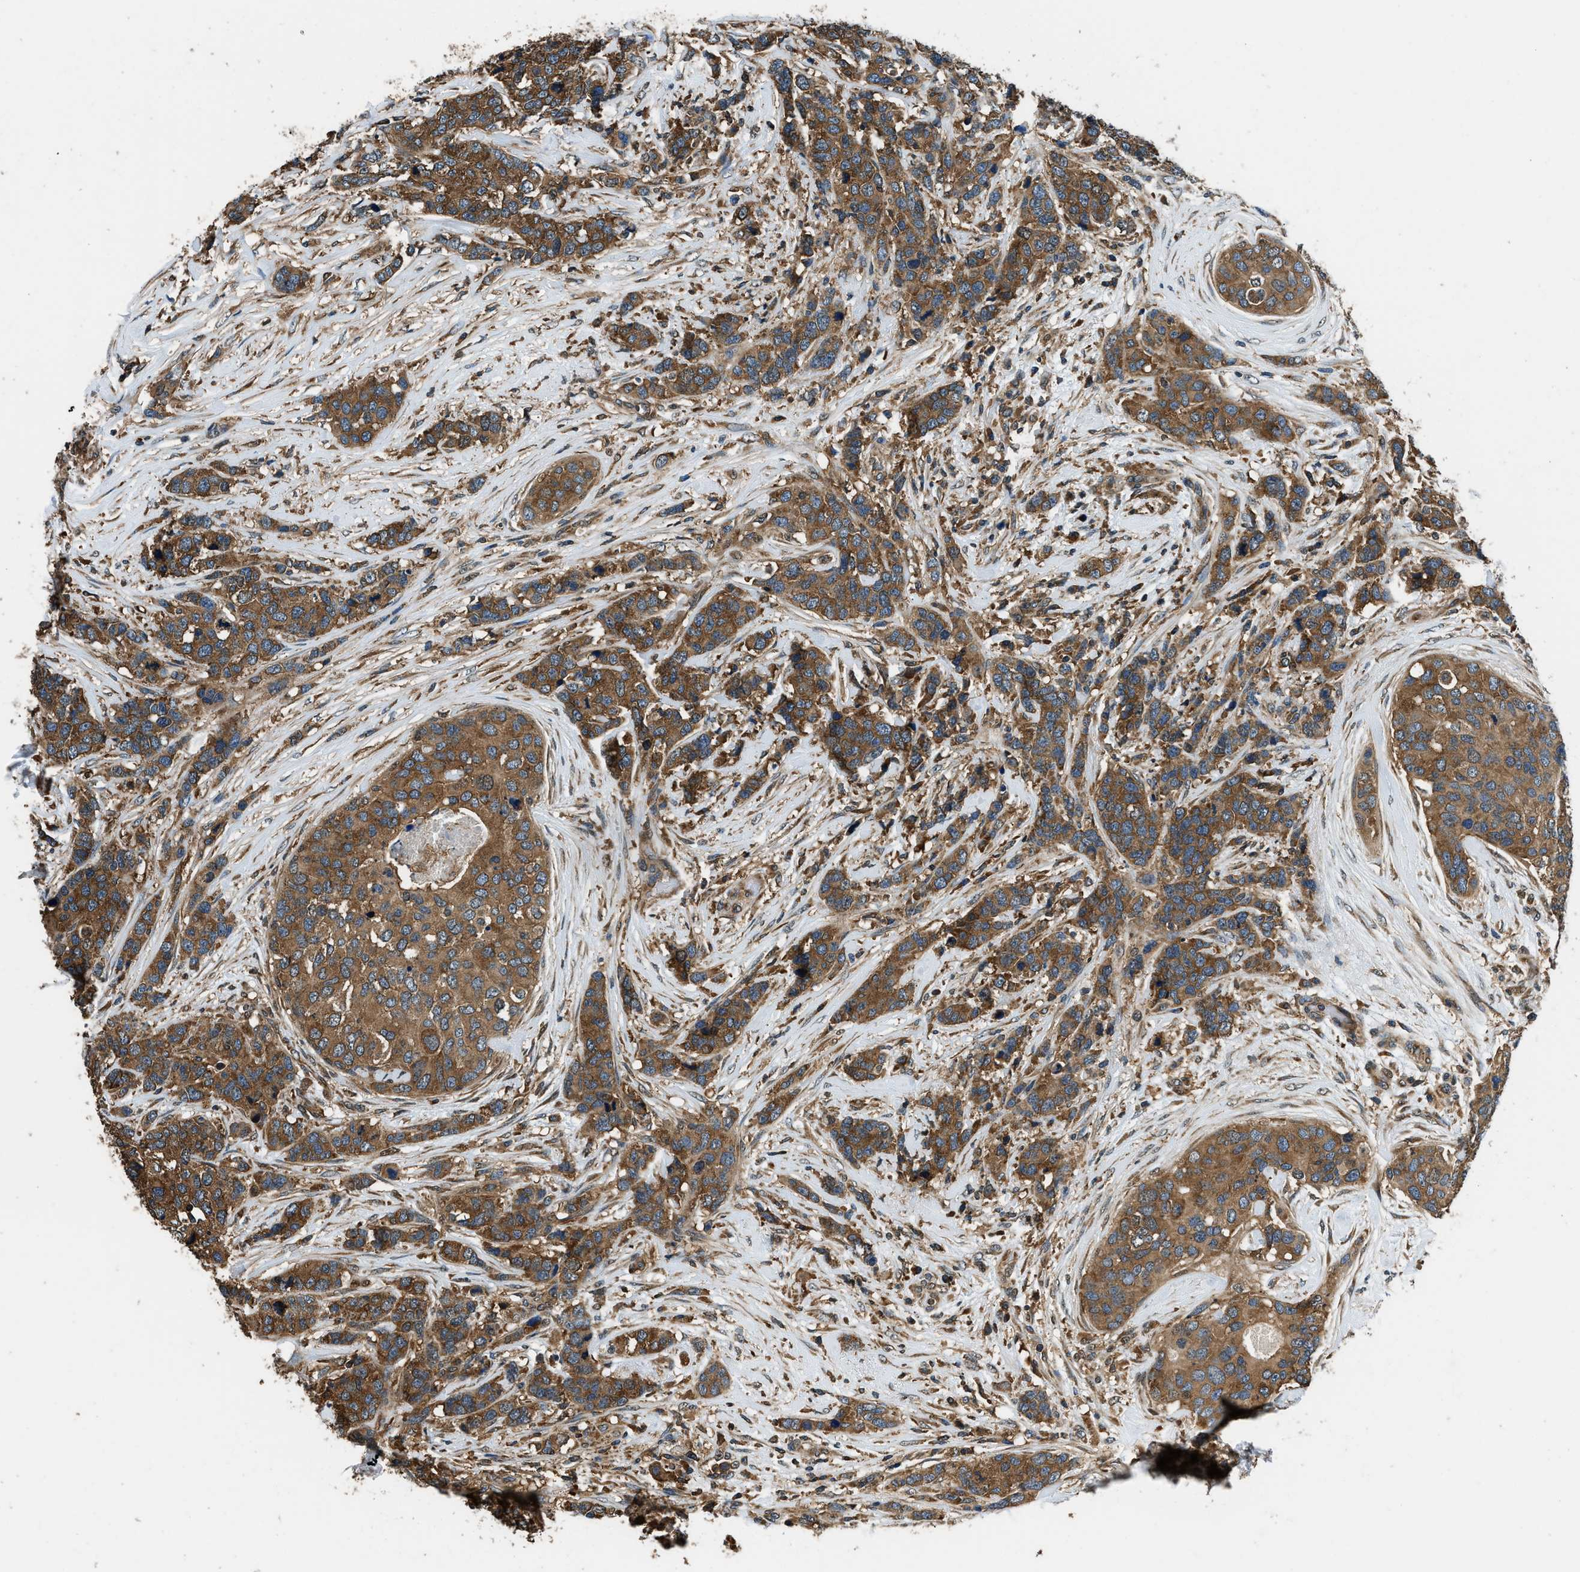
{"staining": {"intensity": "moderate", "quantity": ">75%", "location": "cytoplasmic/membranous"}, "tissue": "breast cancer", "cell_type": "Tumor cells", "image_type": "cancer", "snomed": [{"axis": "morphology", "description": "Lobular carcinoma"}, {"axis": "topography", "description": "Breast"}], "caption": "Moderate cytoplasmic/membranous expression for a protein is present in about >75% of tumor cells of breast cancer using immunohistochemistry.", "gene": "ARFGAP2", "patient": {"sex": "female", "age": 59}}